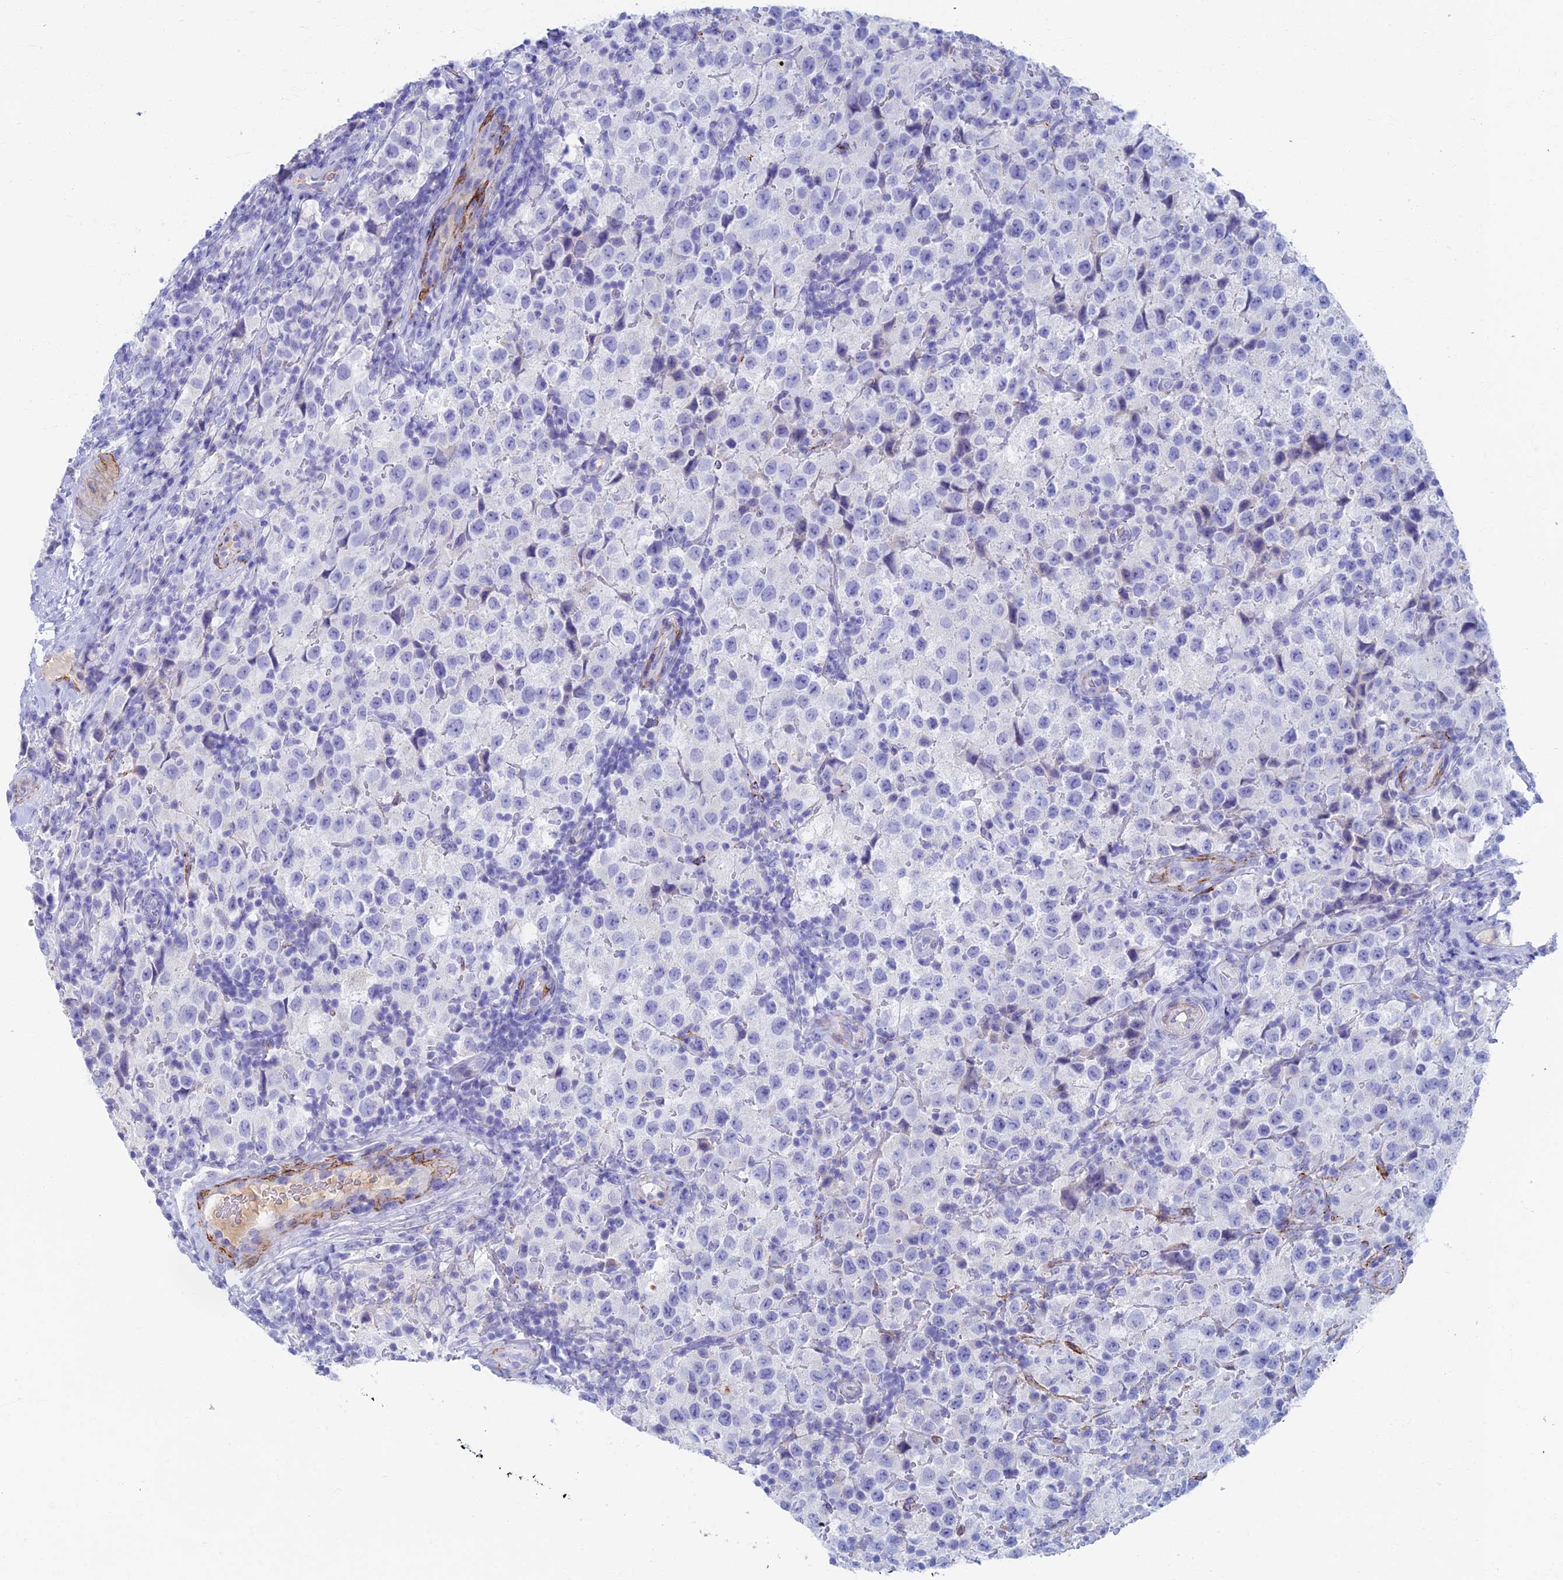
{"staining": {"intensity": "negative", "quantity": "none", "location": "none"}, "tissue": "testis cancer", "cell_type": "Tumor cells", "image_type": "cancer", "snomed": [{"axis": "morphology", "description": "Seminoma, NOS"}, {"axis": "morphology", "description": "Carcinoma, Embryonal, NOS"}, {"axis": "topography", "description": "Testis"}], "caption": "Testis embryonal carcinoma stained for a protein using IHC shows no positivity tumor cells.", "gene": "ETFRF1", "patient": {"sex": "male", "age": 41}}